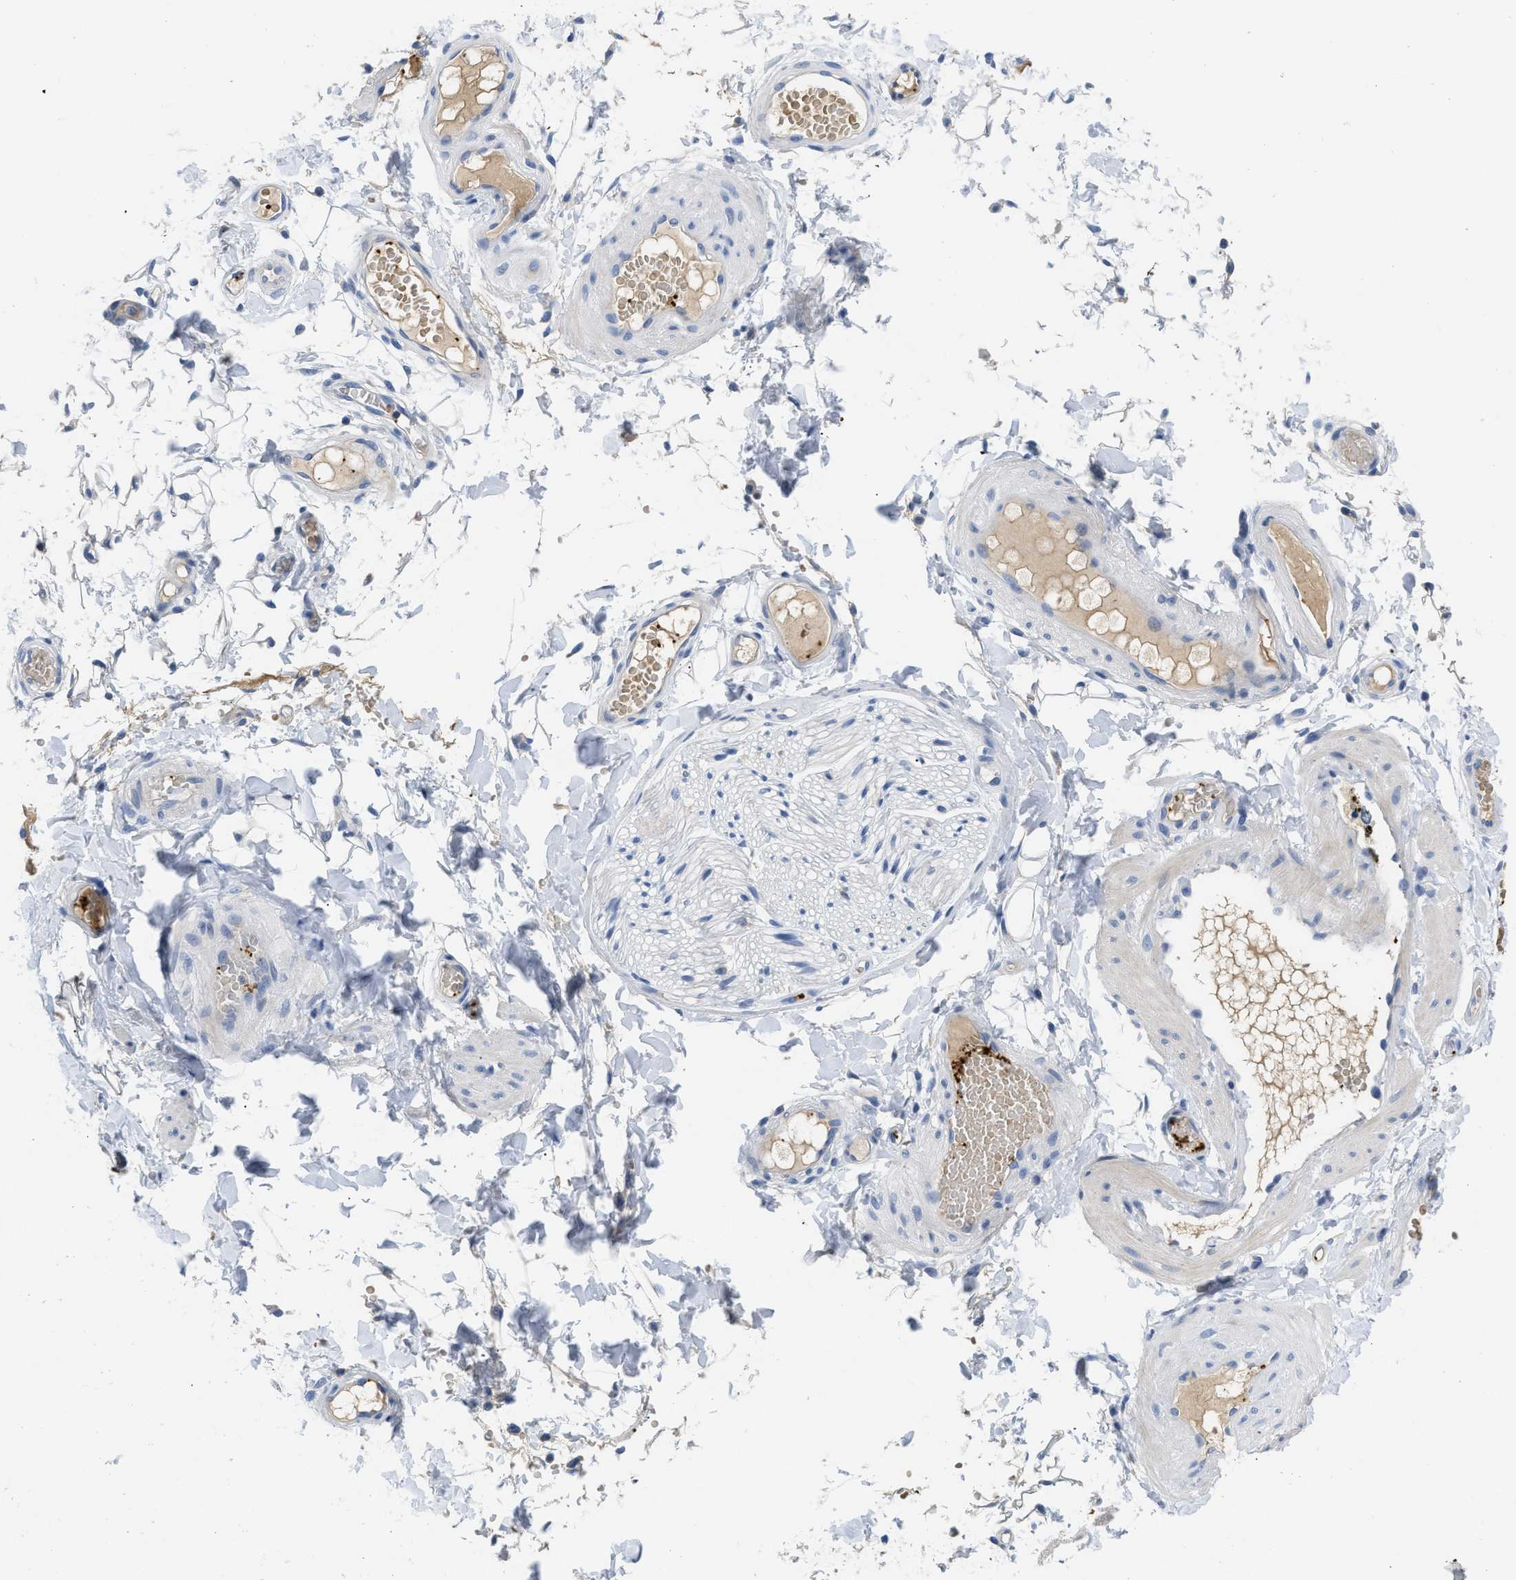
{"staining": {"intensity": "negative", "quantity": "none", "location": "none"}, "tissue": "adipose tissue", "cell_type": "Adipocytes", "image_type": "normal", "snomed": [{"axis": "morphology", "description": "Normal tissue, NOS"}, {"axis": "topography", "description": "Adipose tissue"}, {"axis": "topography", "description": "Vascular tissue"}, {"axis": "topography", "description": "Peripheral nerve tissue"}], "caption": "Micrograph shows no protein positivity in adipocytes of unremarkable adipose tissue. Brightfield microscopy of immunohistochemistry stained with DAB (brown) and hematoxylin (blue), captured at high magnification.", "gene": "FGF18", "patient": {"sex": "male", "age": 25}}